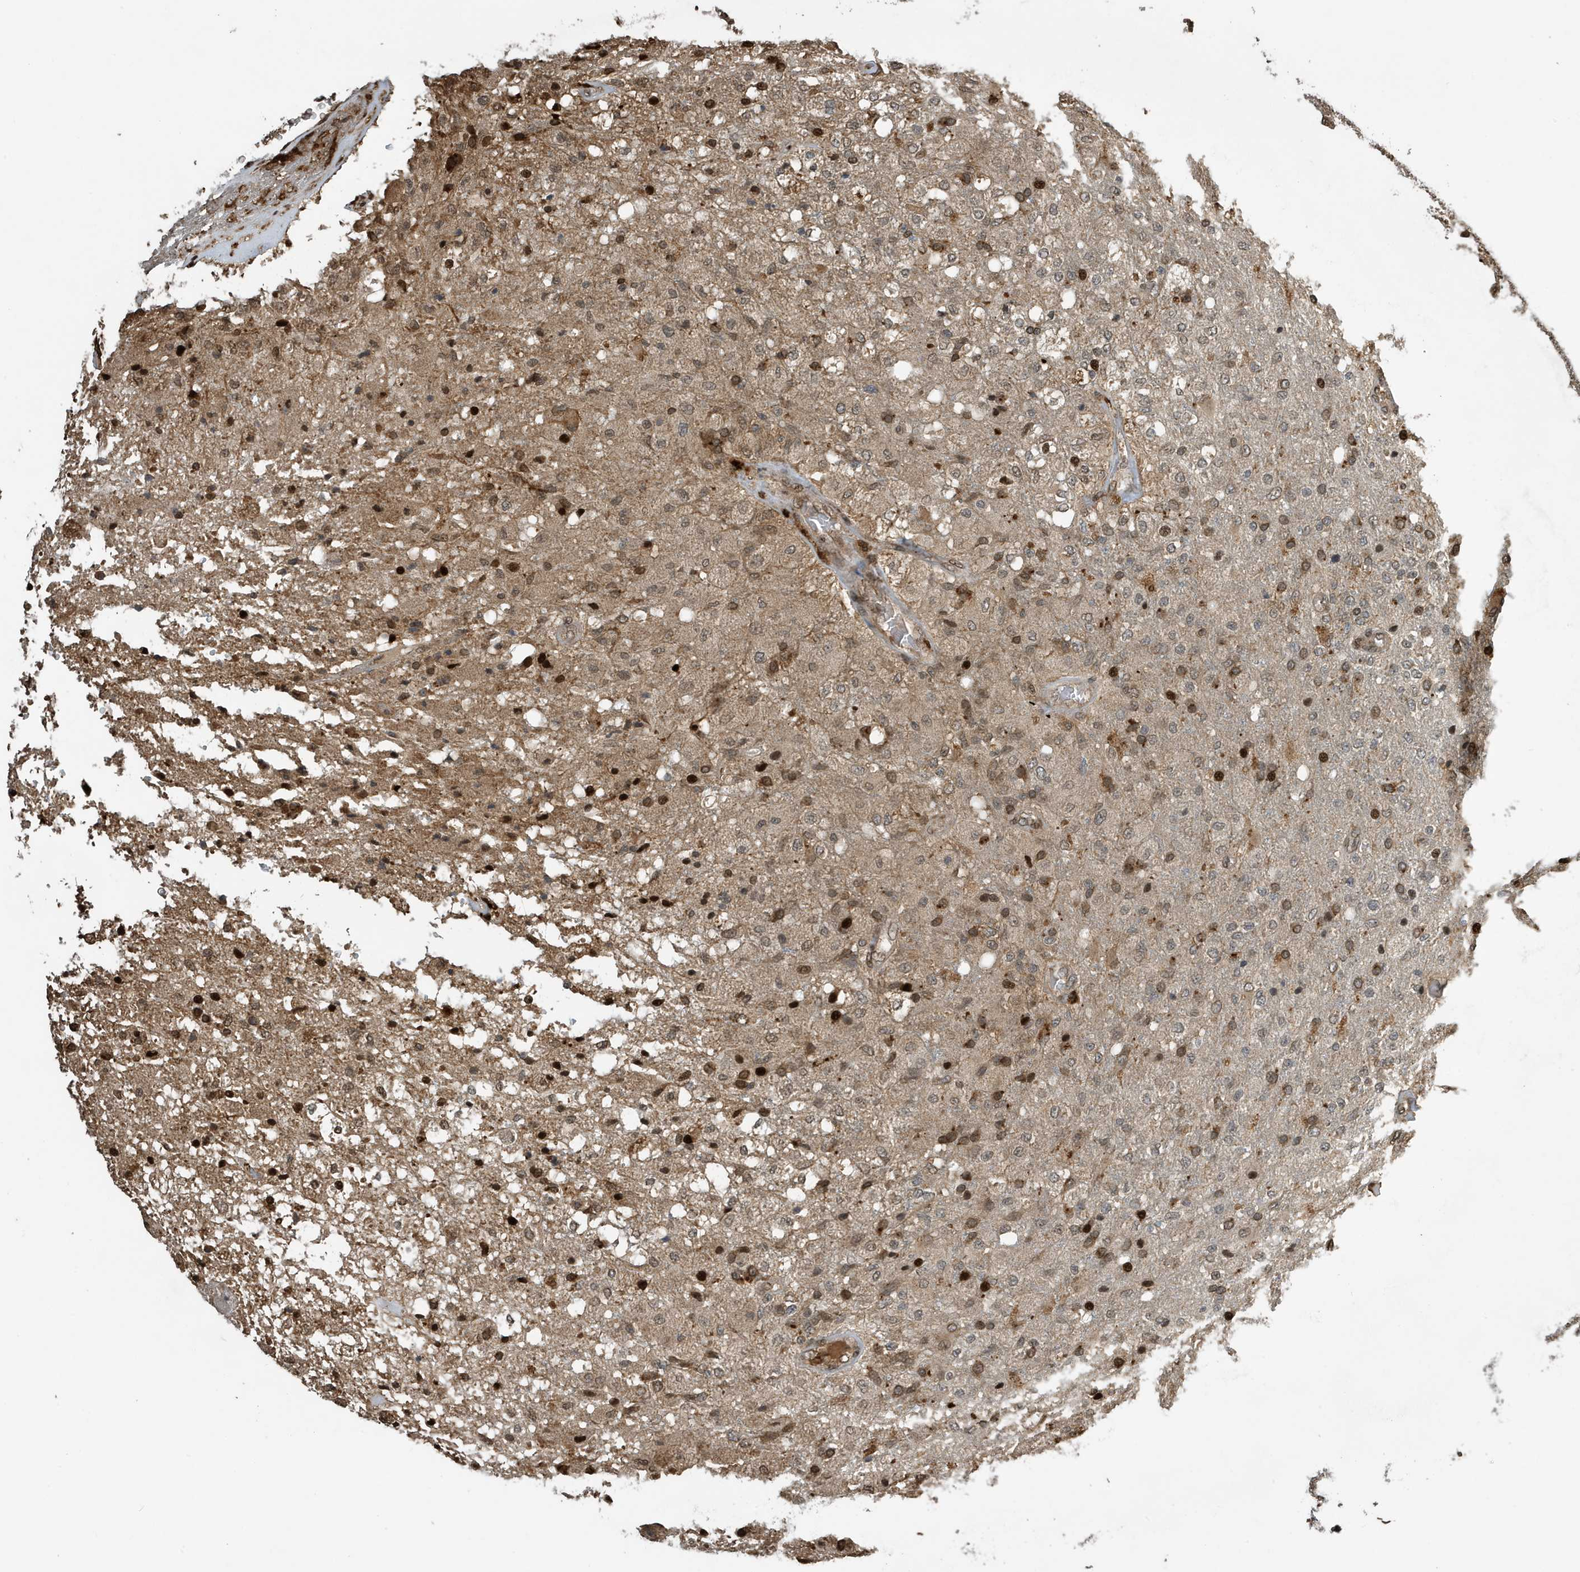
{"staining": {"intensity": "moderate", "quantity": "<25%", "location": "nuclear"}, "tissue": "glioma", "cell_type": "Tumor cells", "image_type": "cancer", "snomed": [{"axis": "morphology", "description": "Normal tissue, NOS"}, {"axis": "morphology", "description": "Glioma, malignant, High grade"}, {"axis": "topography", "description": "Cerebral cortex"}], "caption": "Malignant glioma (high-grade) stained with a protein marker displays moderate staining in tumor cells.", "gene": "DUSP18", "patient": {"sex": "male", "age": 77}}